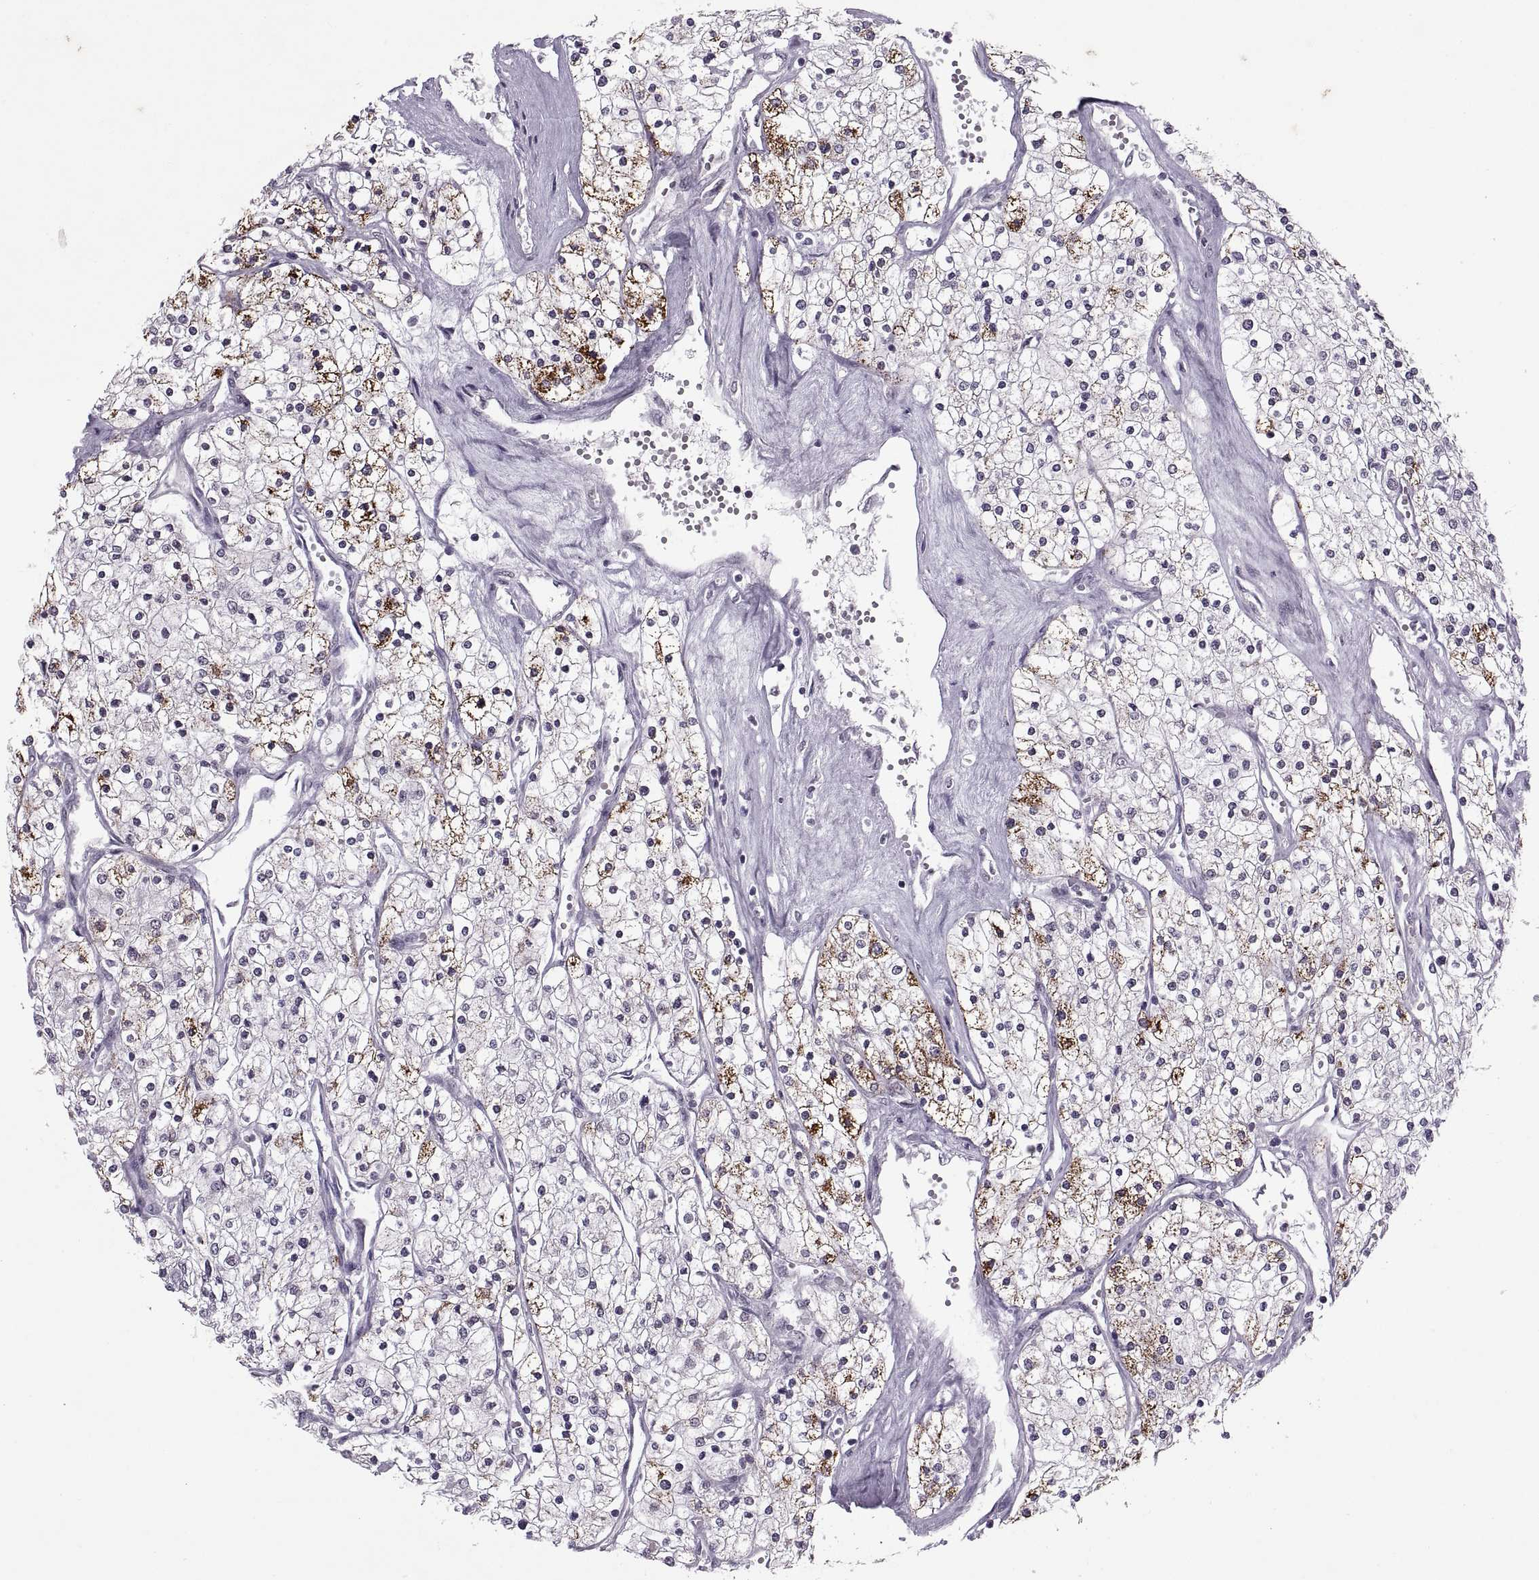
{"staining": {"intensity": "strong", "quantity": "<25%", "location": "cytoplasmic/membranous"}, "tissue": "renal cancer", "cell_type": "Tumor cells", "image_type": "cancer", "snomed": [{"axis": "morphology", "description": "Adenocarcinoma, NOS"}, {"axis": "topography", "description": "Kidney"}], "caption": "Tumor cells demonstrate medium levels of strong cytoplasmic/membranous positivity in approximately <25% of cells in renal cancer (adenocarcinoma).", "gene": "OTP", "patient": {"sex": "male", "age": 80}}